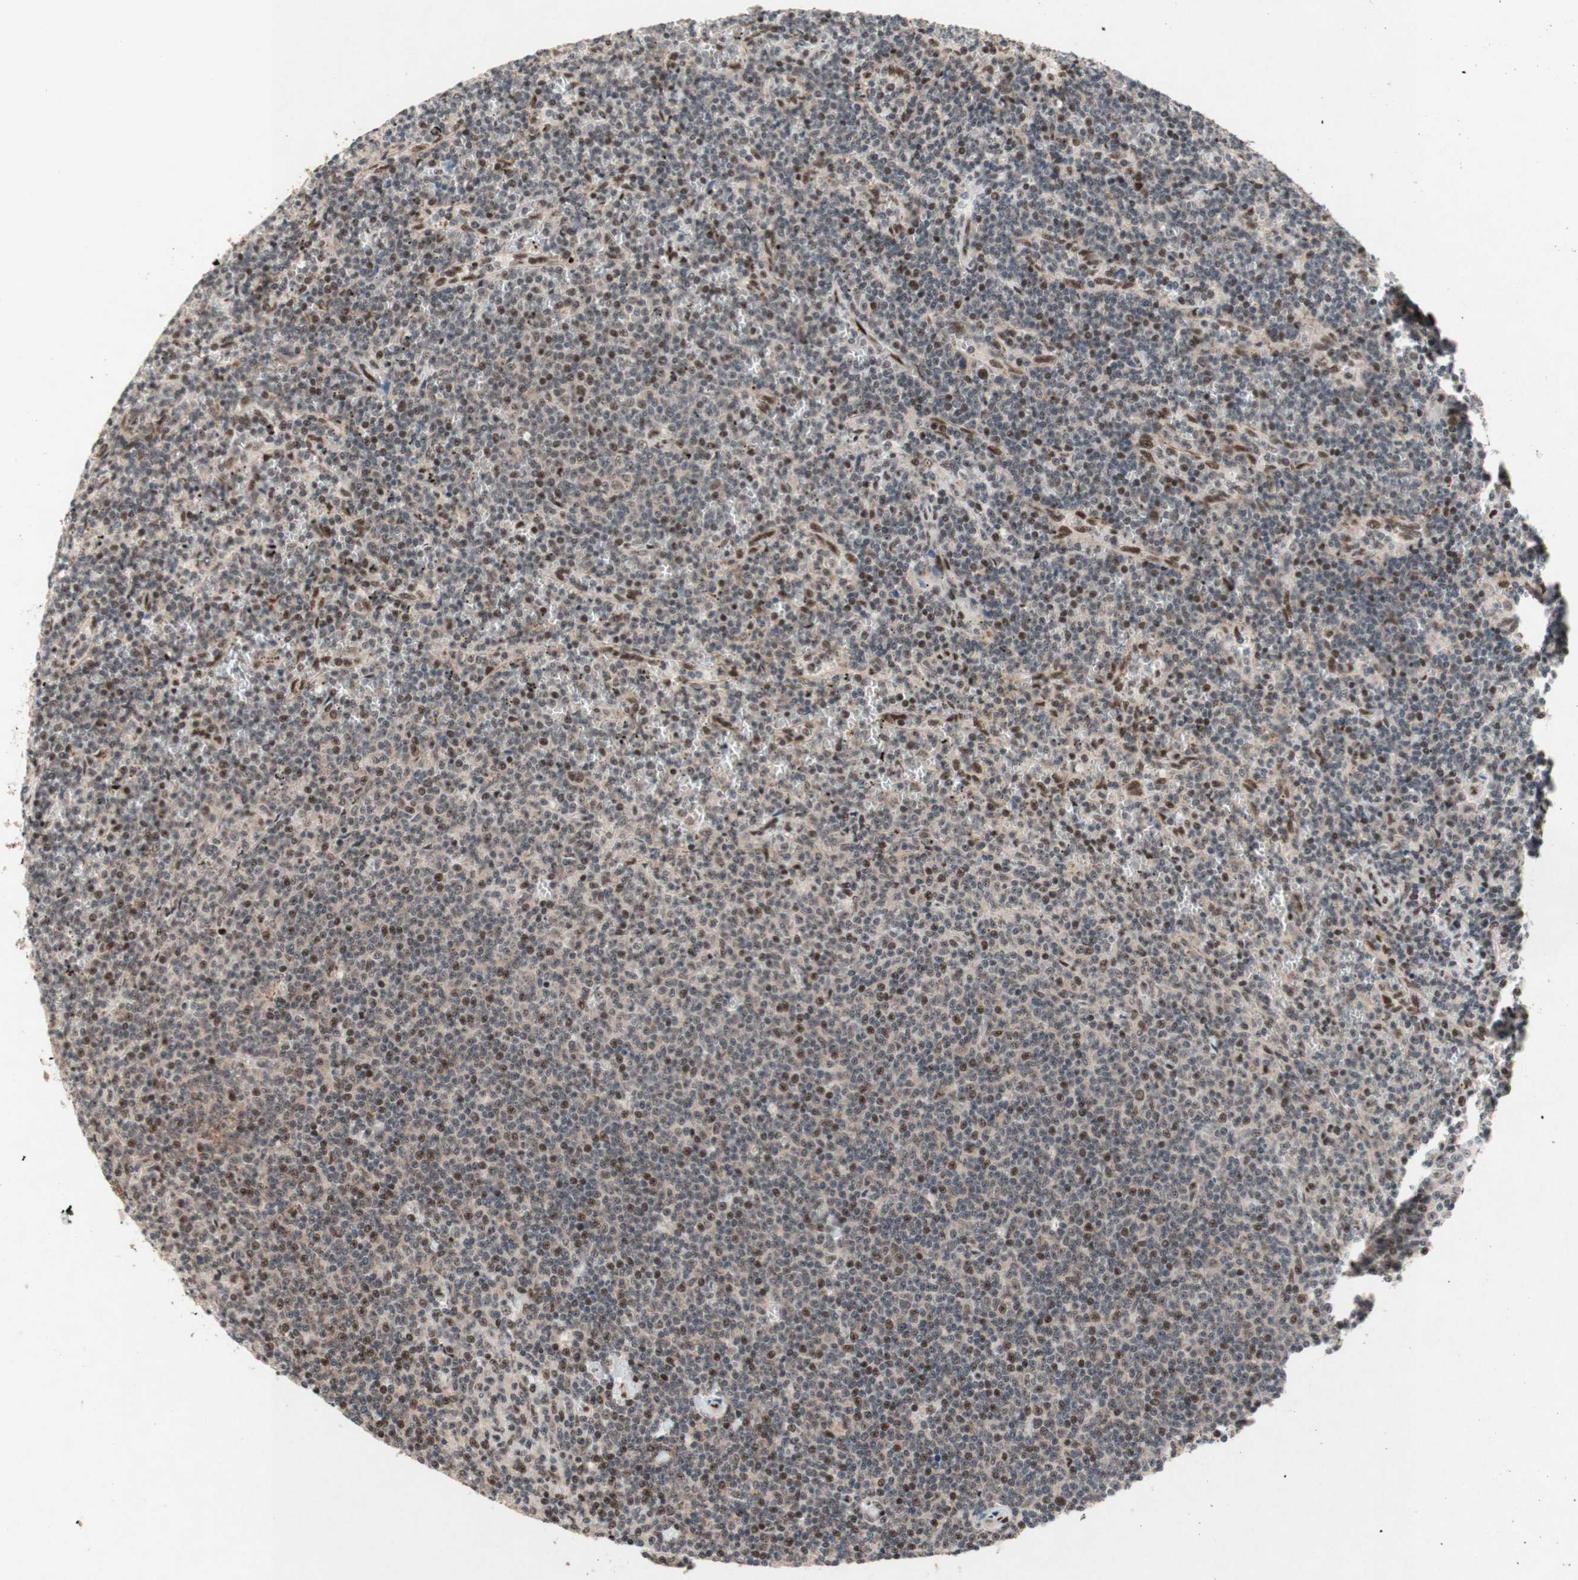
{"staining": {"intensity": "moderate", "quantity": "25%-75%", "location": "nuclear"}, "tissue": "lymphoma", "cell_type": "Tumor cells", "image_type": "cancer", "snomed": [{"axis": "morphology", "description": "Malignant lymphoma, non-Hodgkin's type, Low grade"}, {"axis": "topography", "description": "Spleen"}], "caption": "Lymphoma stained for a protein displays moderate nuclear positivity in tumor cells.", "gene": "TLE1", "patient": {"sex": "female", "age": 50}}